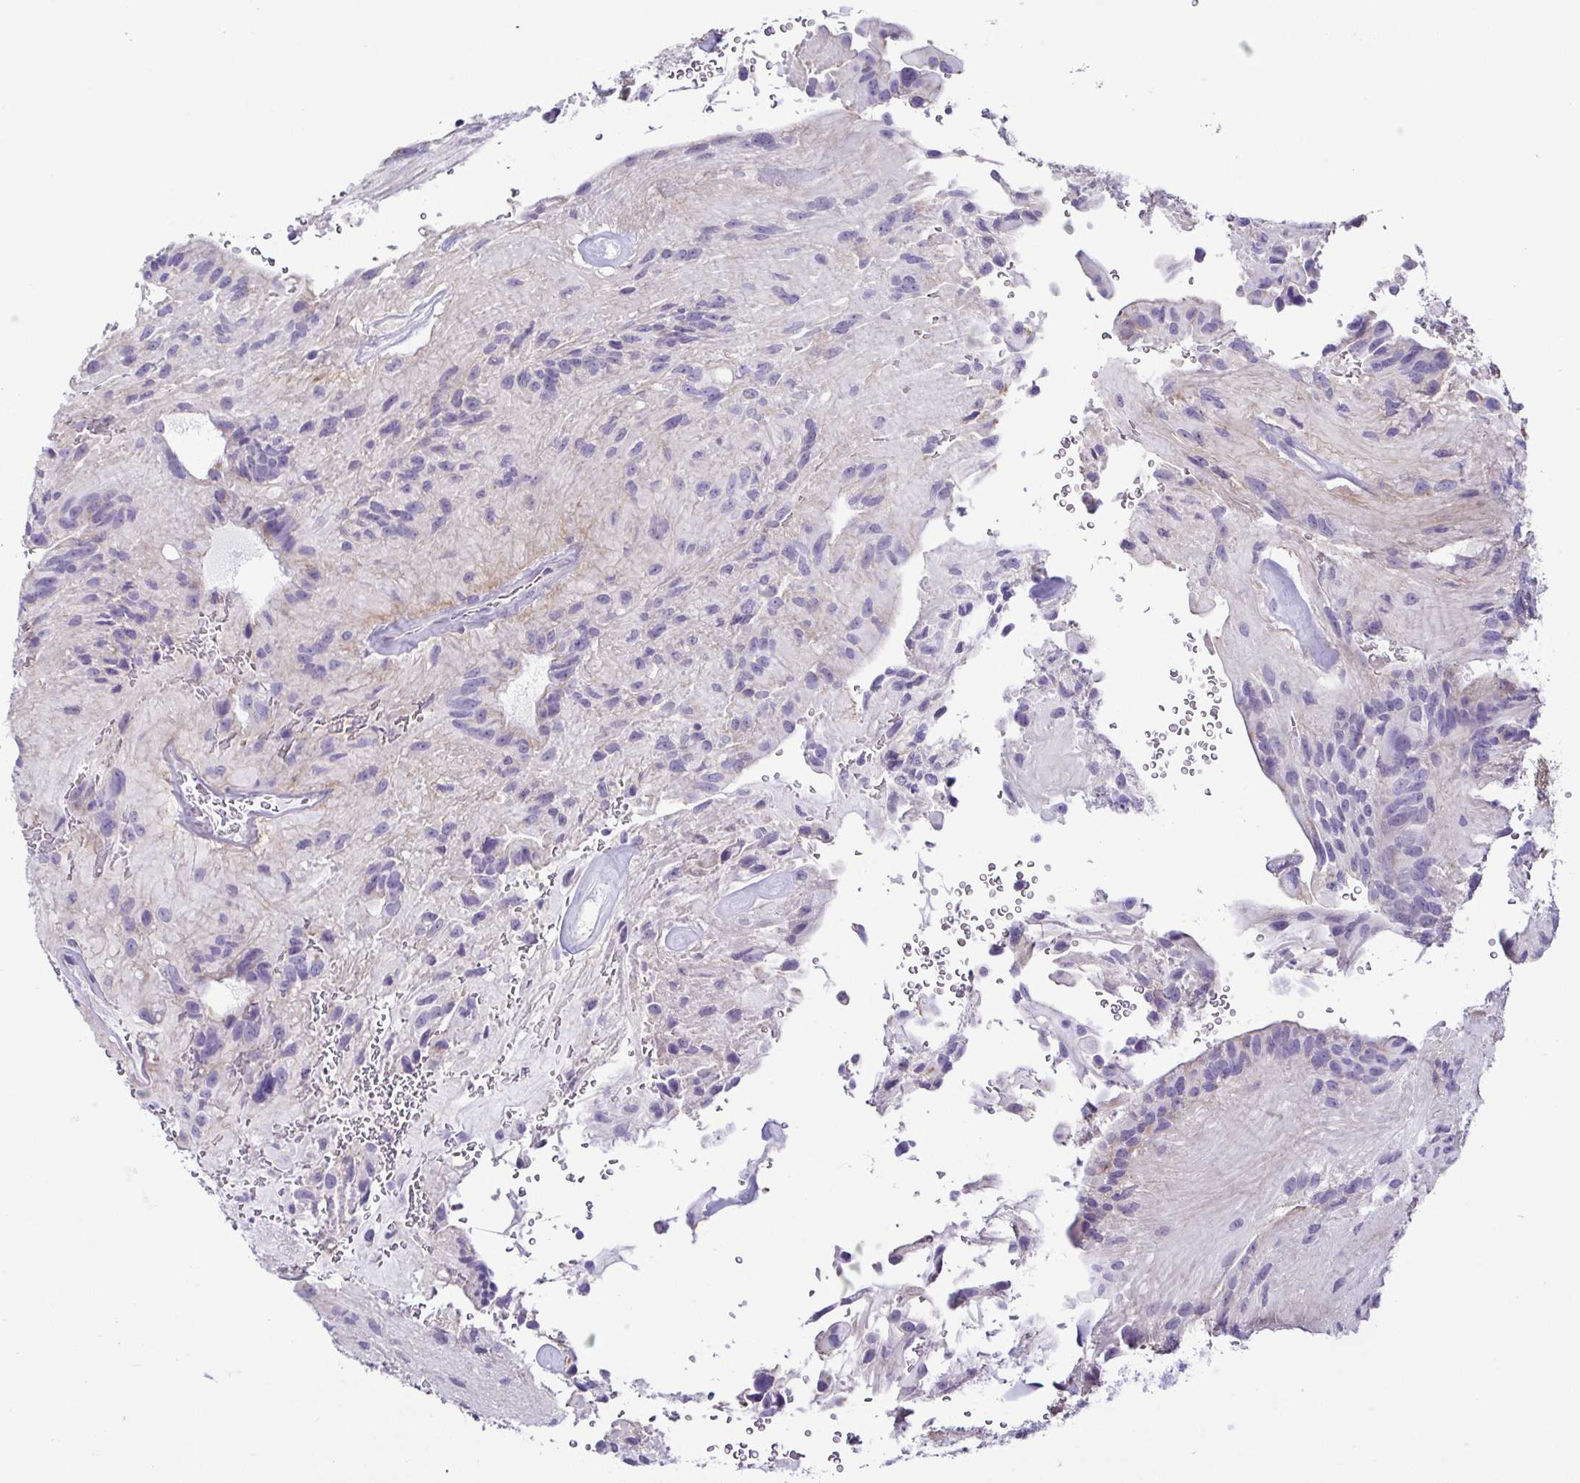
{"staining": {"intensity": "negative", "quantity": "none", "location": "none"}, "tissue": "glioma", "cell_type": "Tumor cells", "image_type": "cancer", "snomed": [{"axis": "morphology", "description": "Glioma, malignant, Low grade"}, {"axis": "topography", "description": "Brain"}], "caption": "Micrograph shows no significant protein expression in tumor cells of low-grade glioma (malignant).", "gene": "CASP14", "patient": {"sex": "male", "age": 31}}